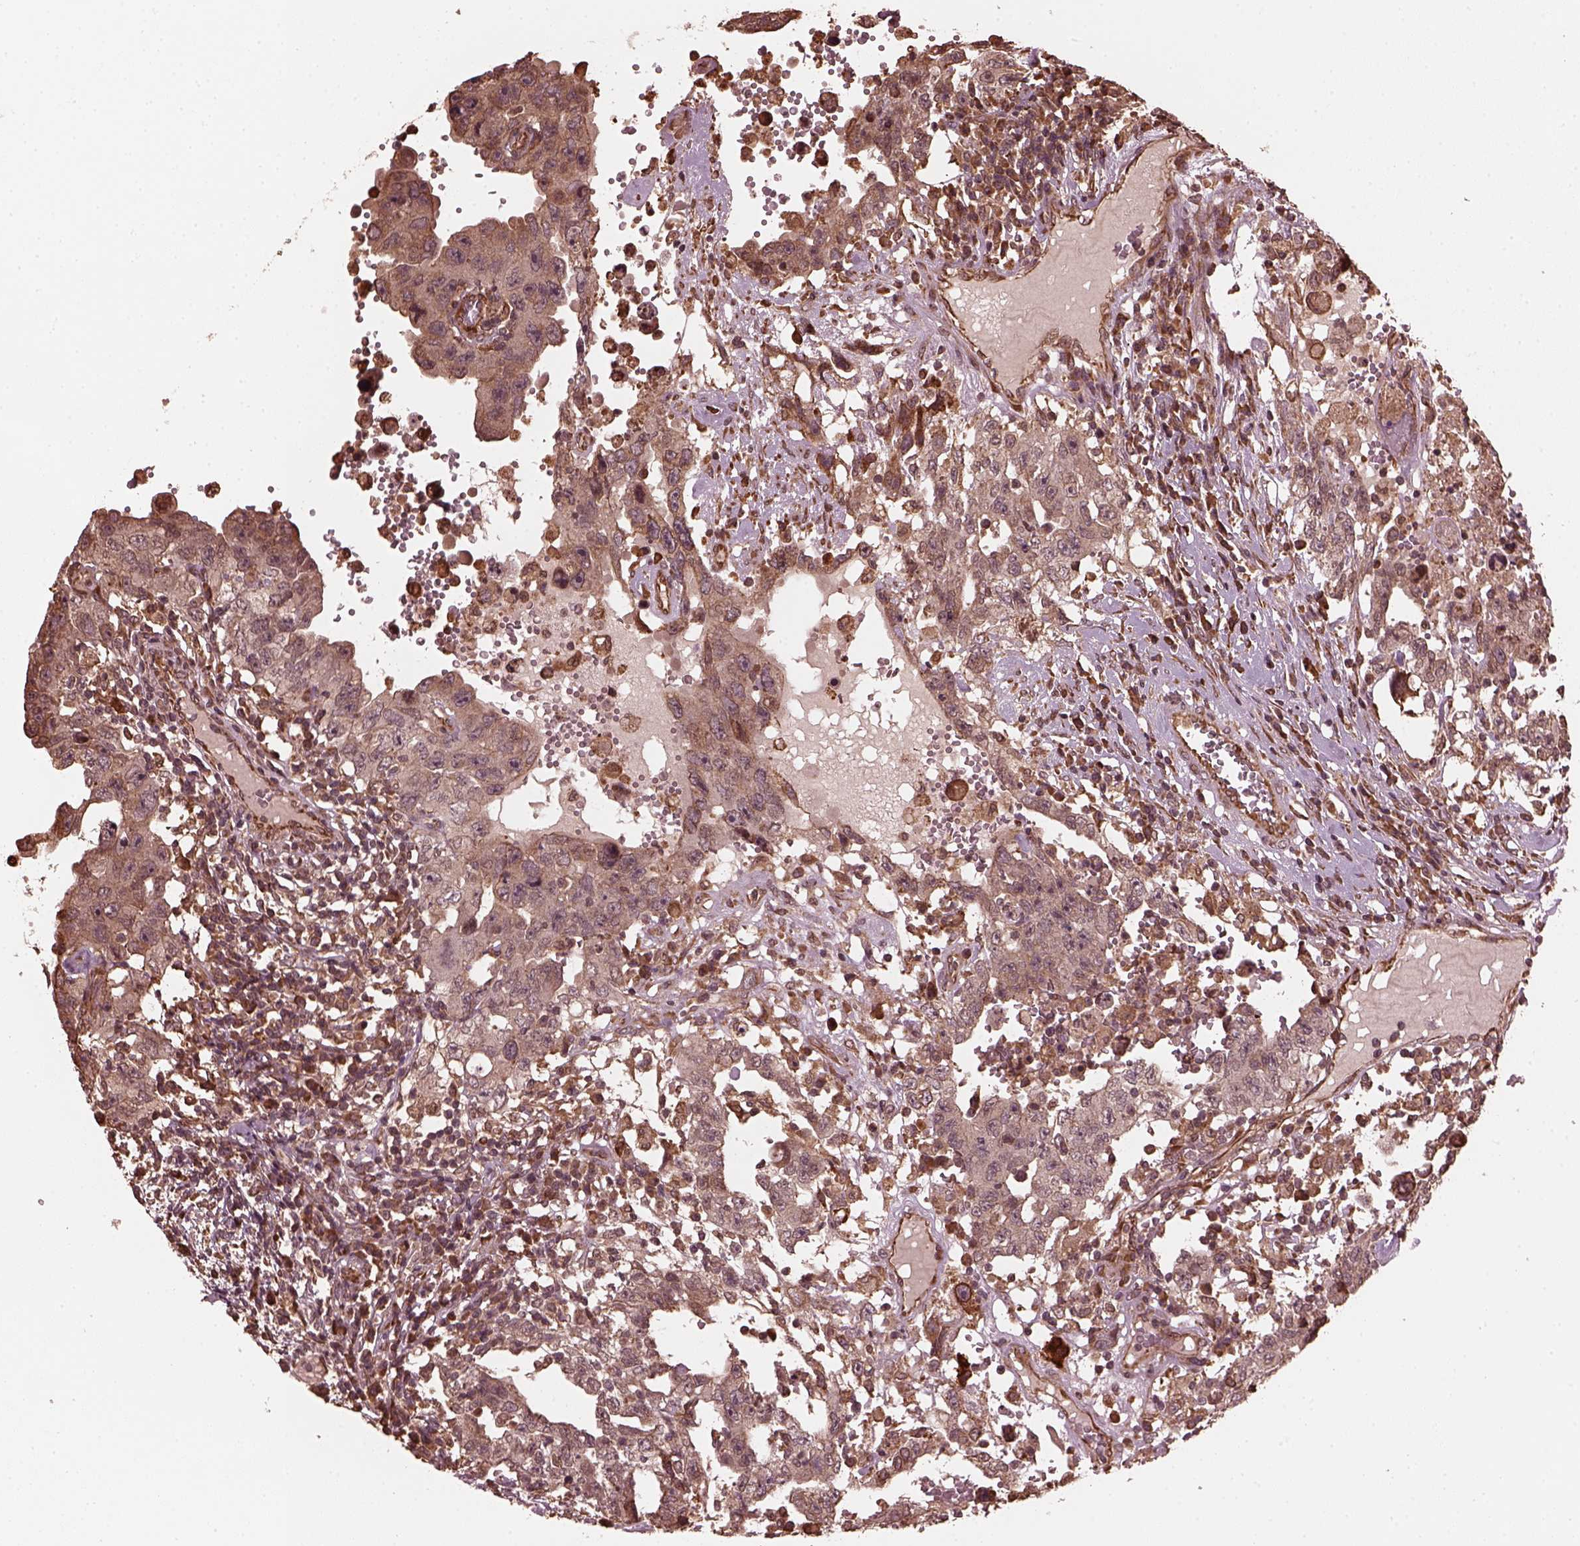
{"staining": {"intensity": "weak", "quantity": ">75%", "location": "cytoplasmic/membranous"}, "tissue": "testis cancer", "cell_type": "Tumor cells", "image_type": "cancer", "snomed": [{"axis": "morphology", "description": "Carcinoma, Embryonal, NOS"}, {"axis": "topography", "description": "Testis"}], "caption": "IHC of human testis cancer (embryonal carcinoma) reveals low levels of weak cytoplasmic/membranous positivity in approximately >75% of tumor cells.", "gene": "ZNF292", "patient": {"sex": "male", "age": 26}}